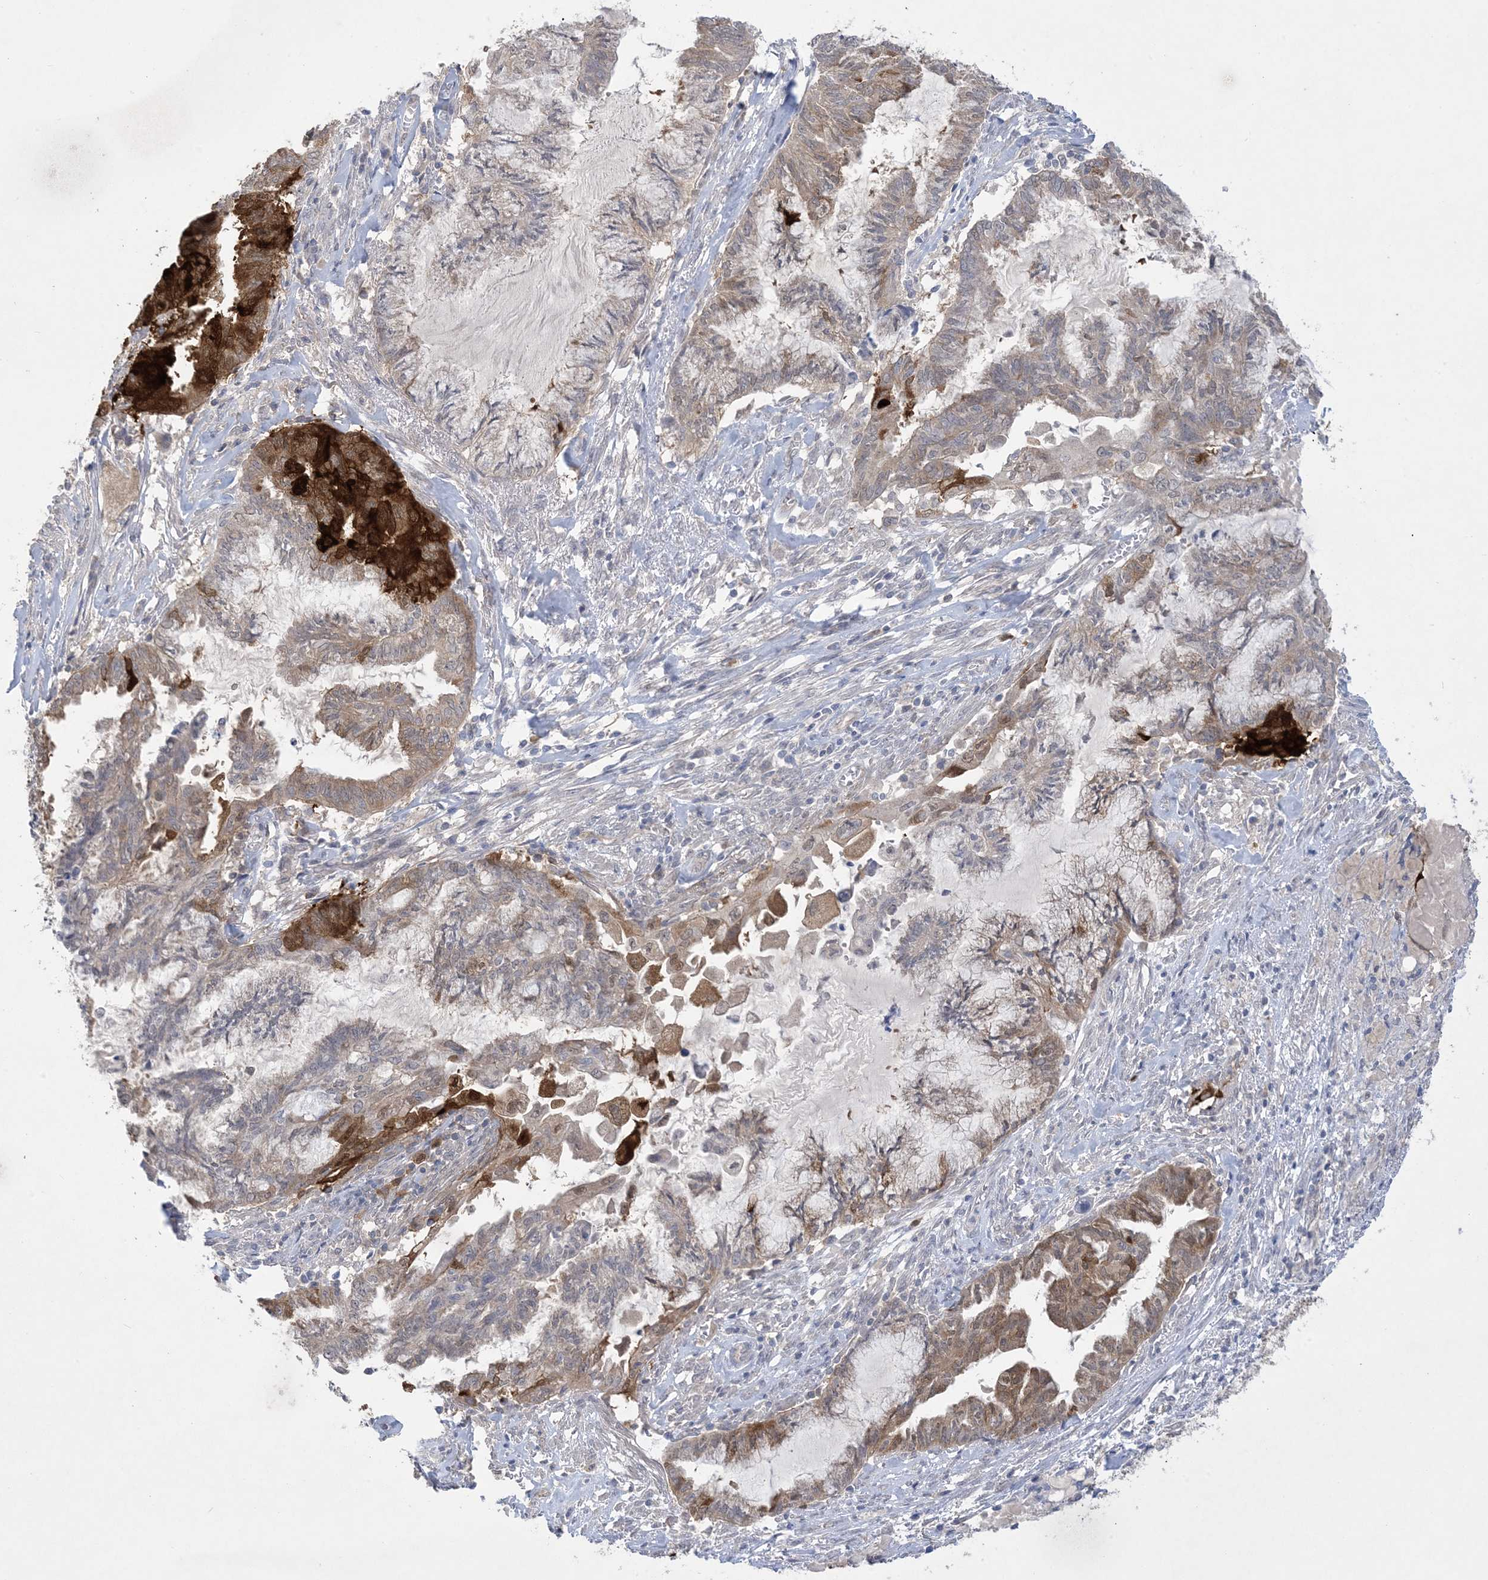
{"staining": {"intensity": "strong", "quantity": "<25%", "location": "cytoplasmic/membranous"}, "tissue": "endometrial cancer", "cell_type": "Tumor cells", "image_type": "cancer", "snomed": [{"axis": "morphology", "description": "Adenocarcinoma, NOS"}, {"axis": "topography", "description": "Endometrium"}], "caption": "Endometrial cancer (adenocarcinoma) stained with IHC reveals strong cytoplasmic/membranous expression in about <25% of tumor cells.", "gene": "HMGCS1", "patient": {"sex": "female", "age": 86}}